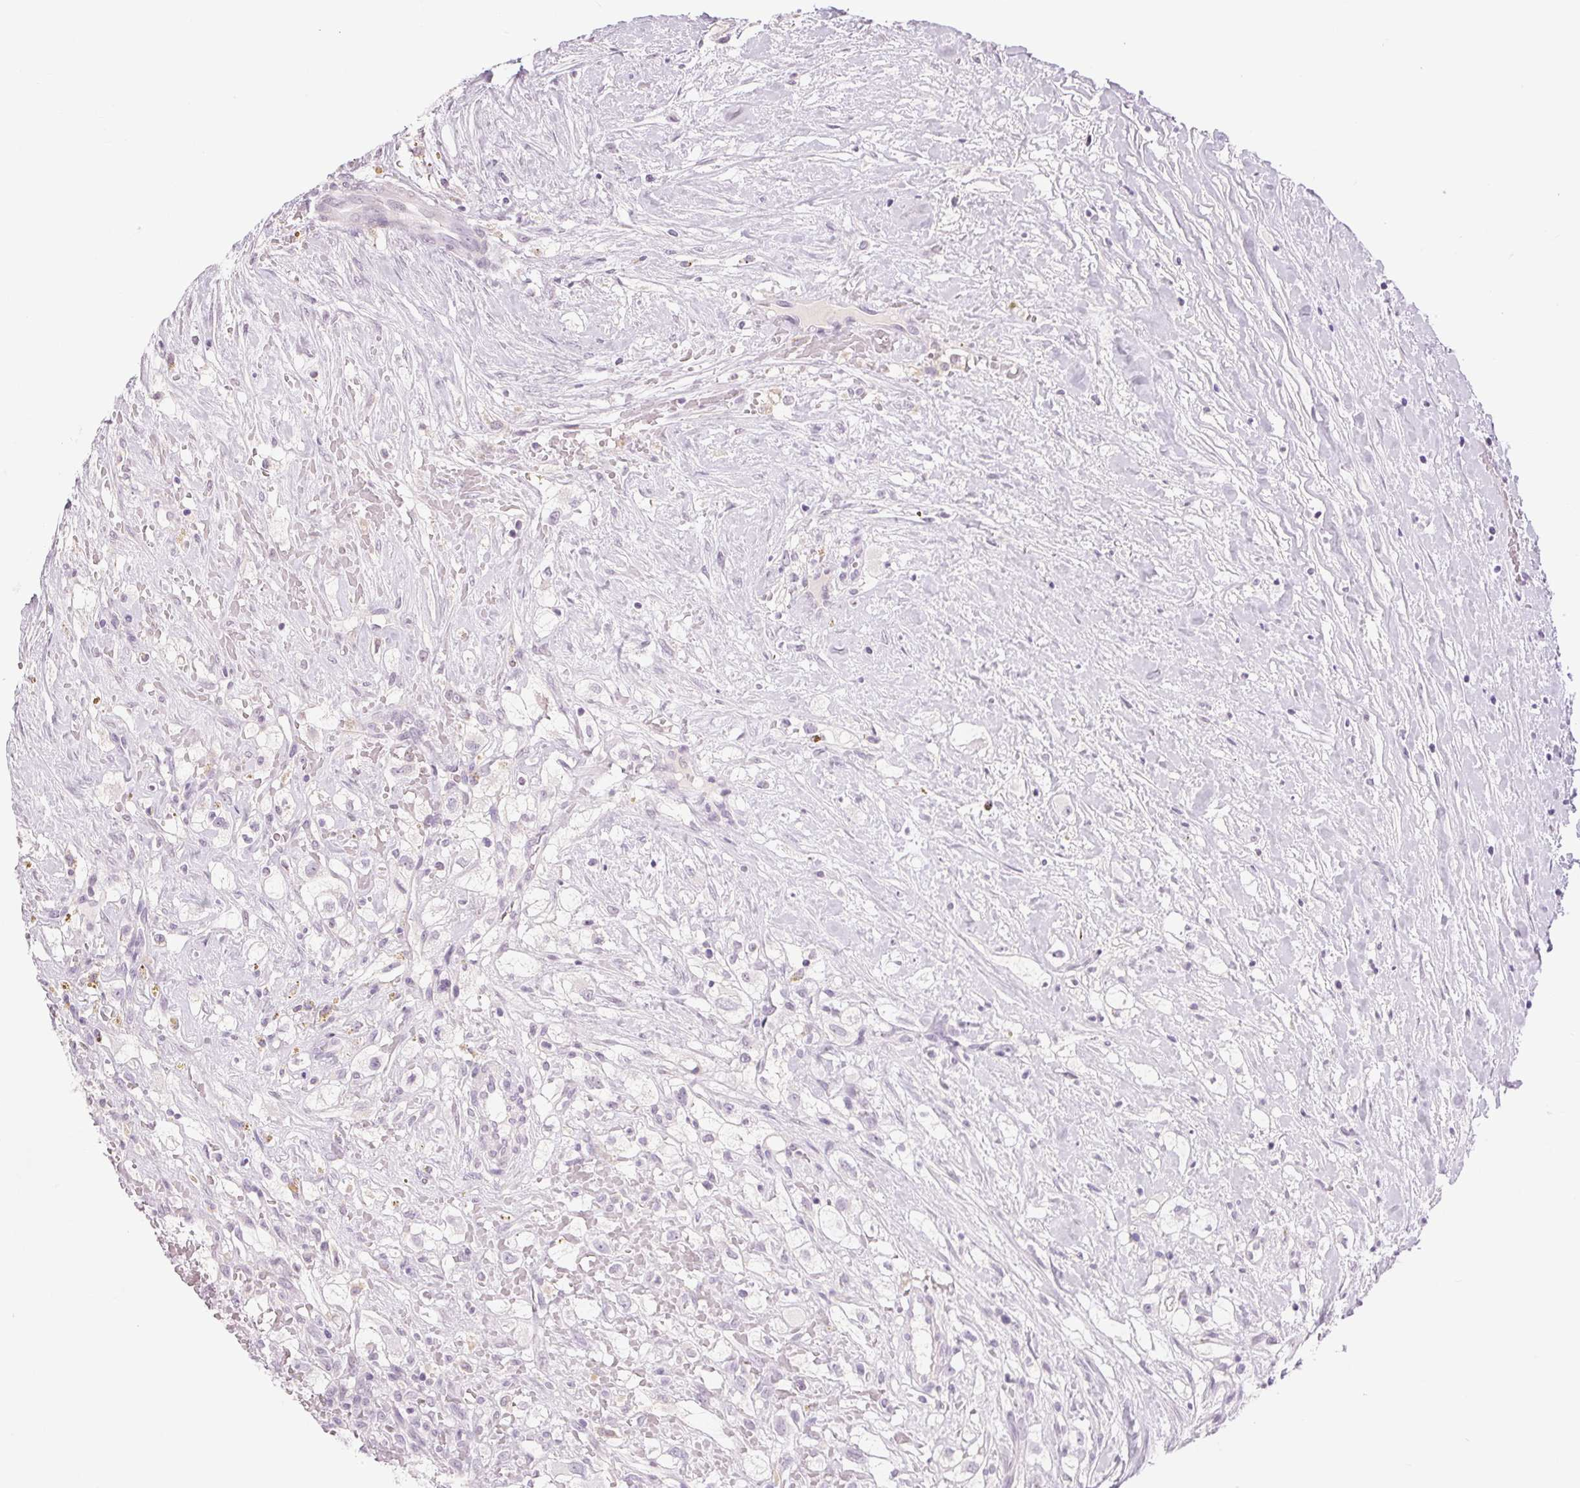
{"staining": {"intensity": "negative", "quantity": "none", "location": "none"}, "tissue": "renal cancer", "cell_type": "Tumor cells", "image_type": "cancer", "snomed": [{"axis": "morphology", "description": "Adenocarcinoma, NOS"}, {"axis": "topography", "description": "Kidney"}], "caption": "IHC micrograph of human renal cancer stained for a protein (brown), which exhibits no positivity in tumor cells.", "gene": "FAM168A", "patient": {"sex": "male", "age": 59}}